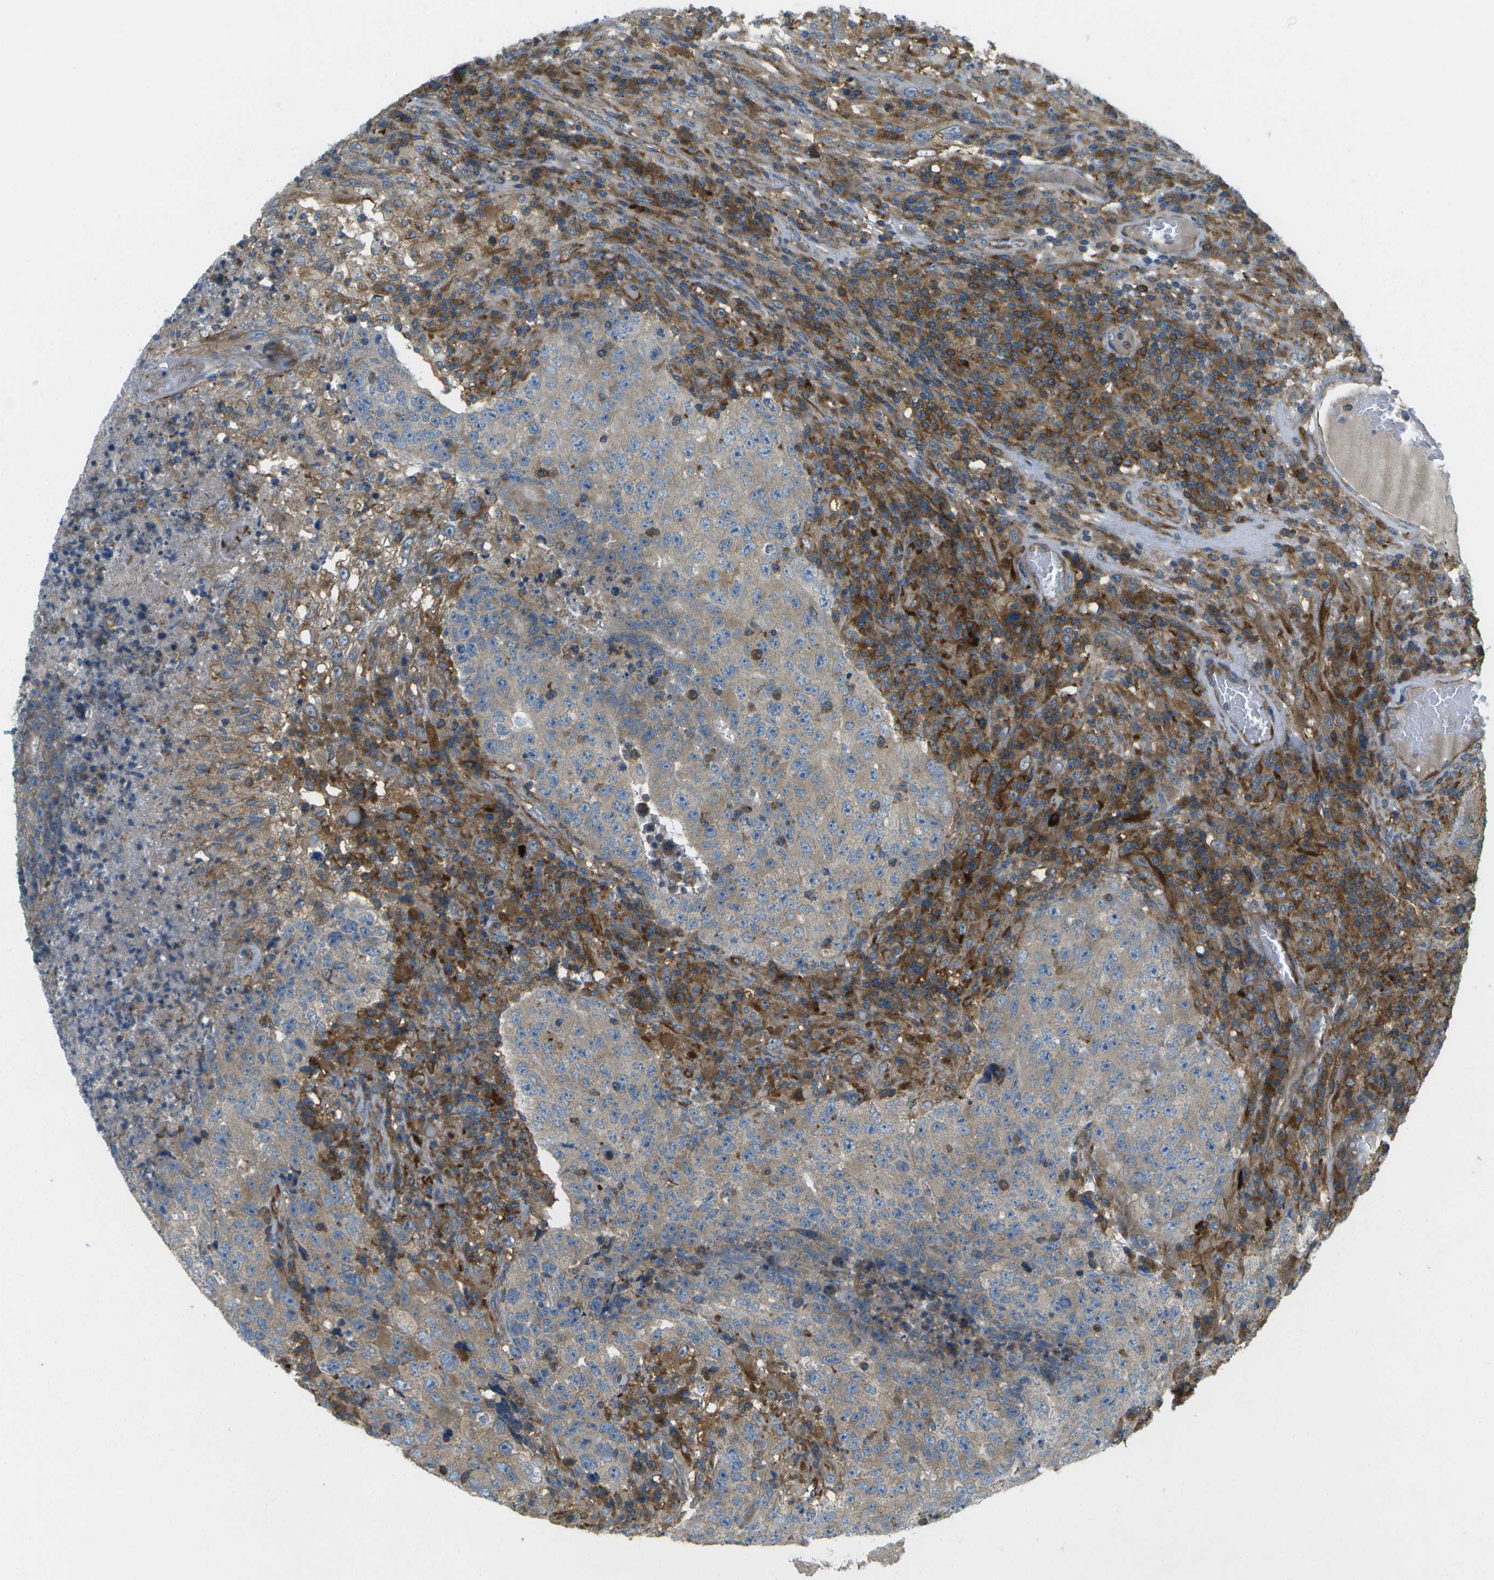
{"staining": {"intensity": "weak", "quantity": "<25%", "location": "cytoplasmic/membranous"}, "tissue": "testis cancer", "cell_type": "Tumor cells", "image_type": "cancer", "snomed": [{"axis": "morphology", "description": "Necrosis, NOS"}, {"axis": "morphology", "description": "Carcinoma, Embryonal, NOS"}, {"axis": "topography", "description": "Testis"}], "caption": "Histopathology image shows no significant protein positivity in tumor cells of testis cancer (embryonal carcinoma).", "gene": "WNK2", "patient": {"sex": "male", "age": 19}}